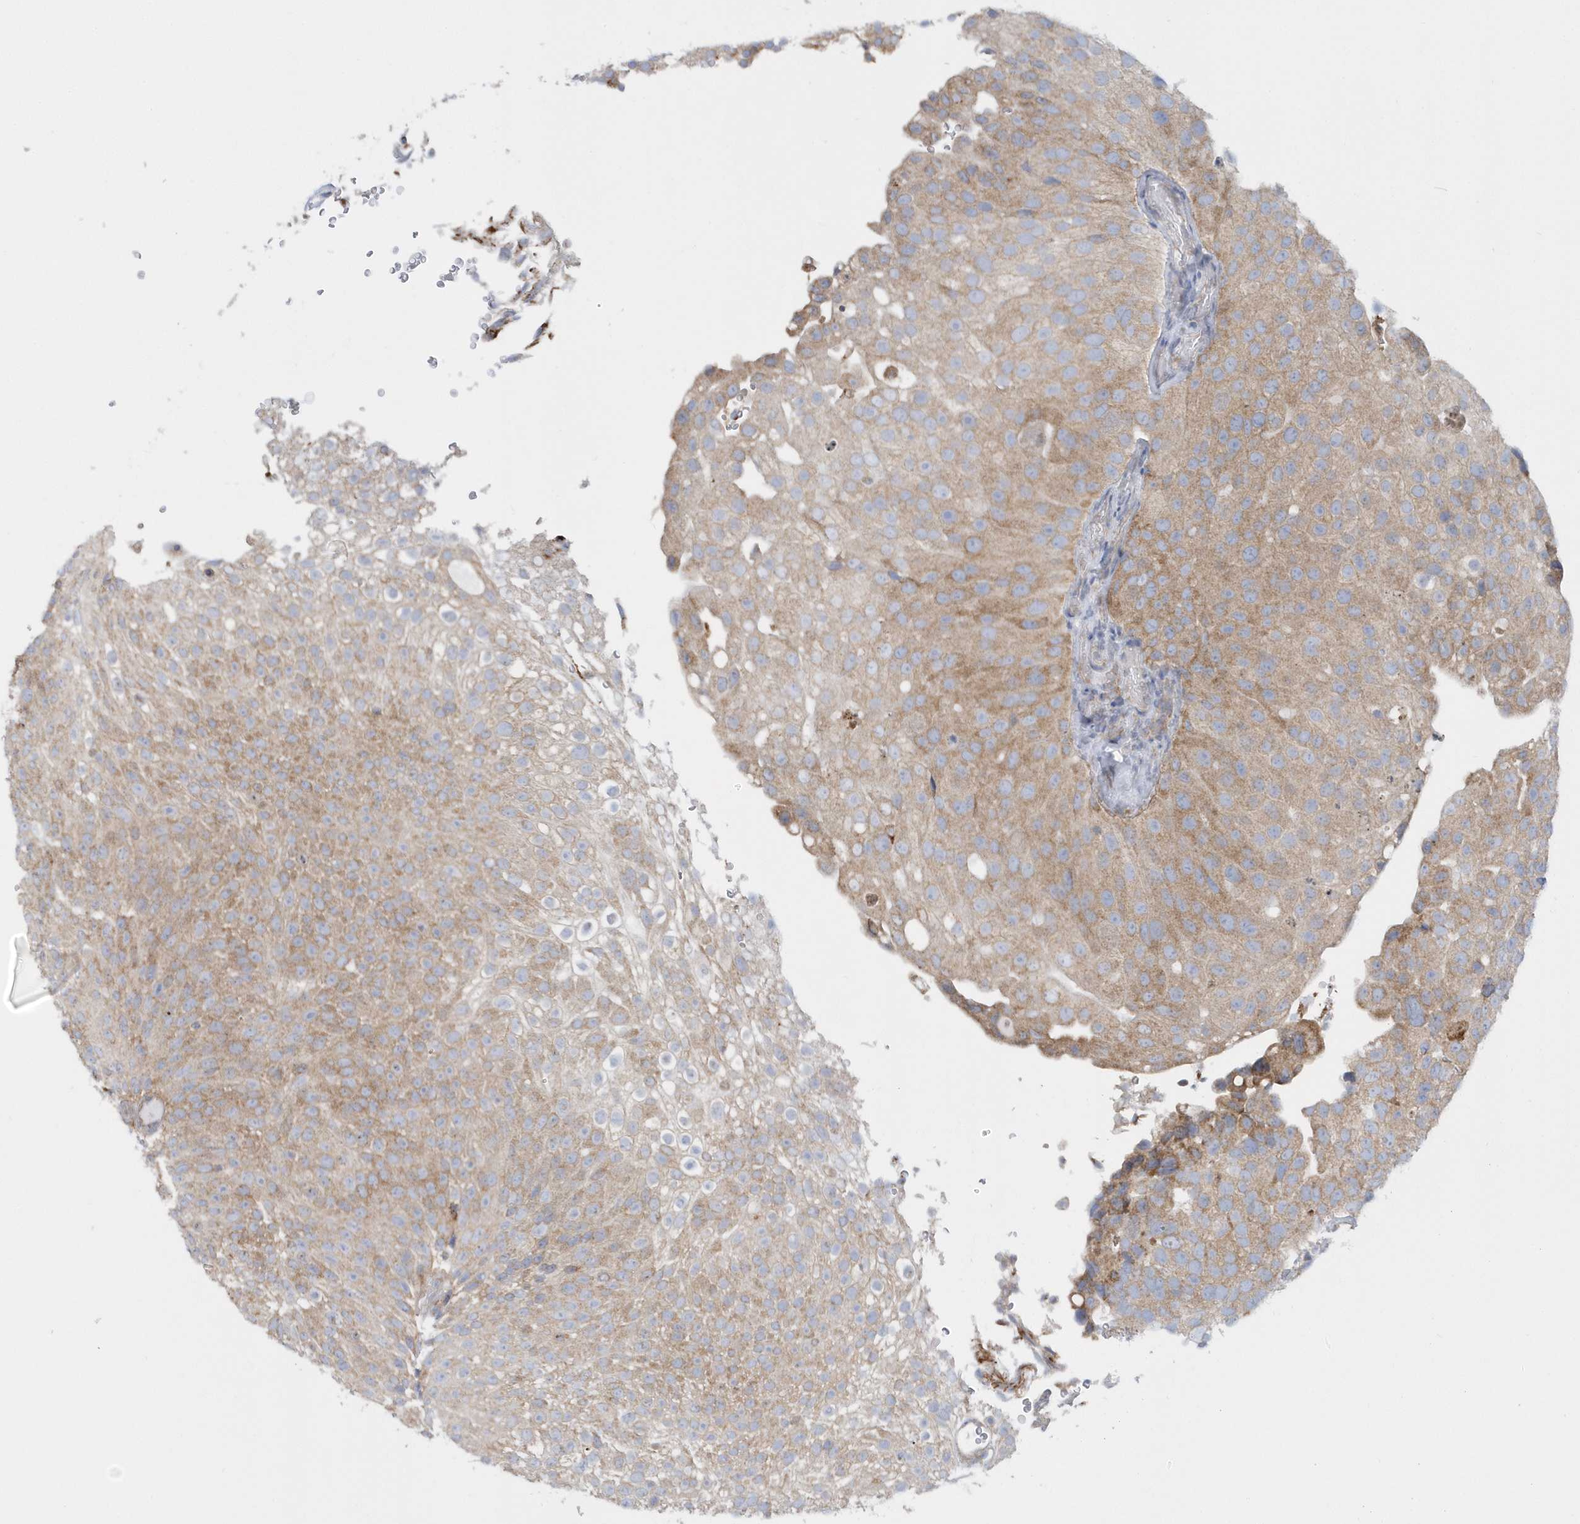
{"staining": {"intensity": "moderate", "quantity": ">75%", "location": "cytoplasmic/membranous"}, "tissue": "urothelial cancer", "cell_type": "Tumor cells", "image_type": "cancer", "snomed": [{"axis": "morphology", "description": "Urothelial carcinoma, Low grade"}, {"axis": "topography", "description": "Urinary bladder"}], "caption": "Tumor cells display medium levels of moderate cytoplasmic/membranous positivity in about >75% of cells in human low-grade urothelial carcinoma.", "gene": "EIF3C", "patient": {"sex": "male", "age": 78}}